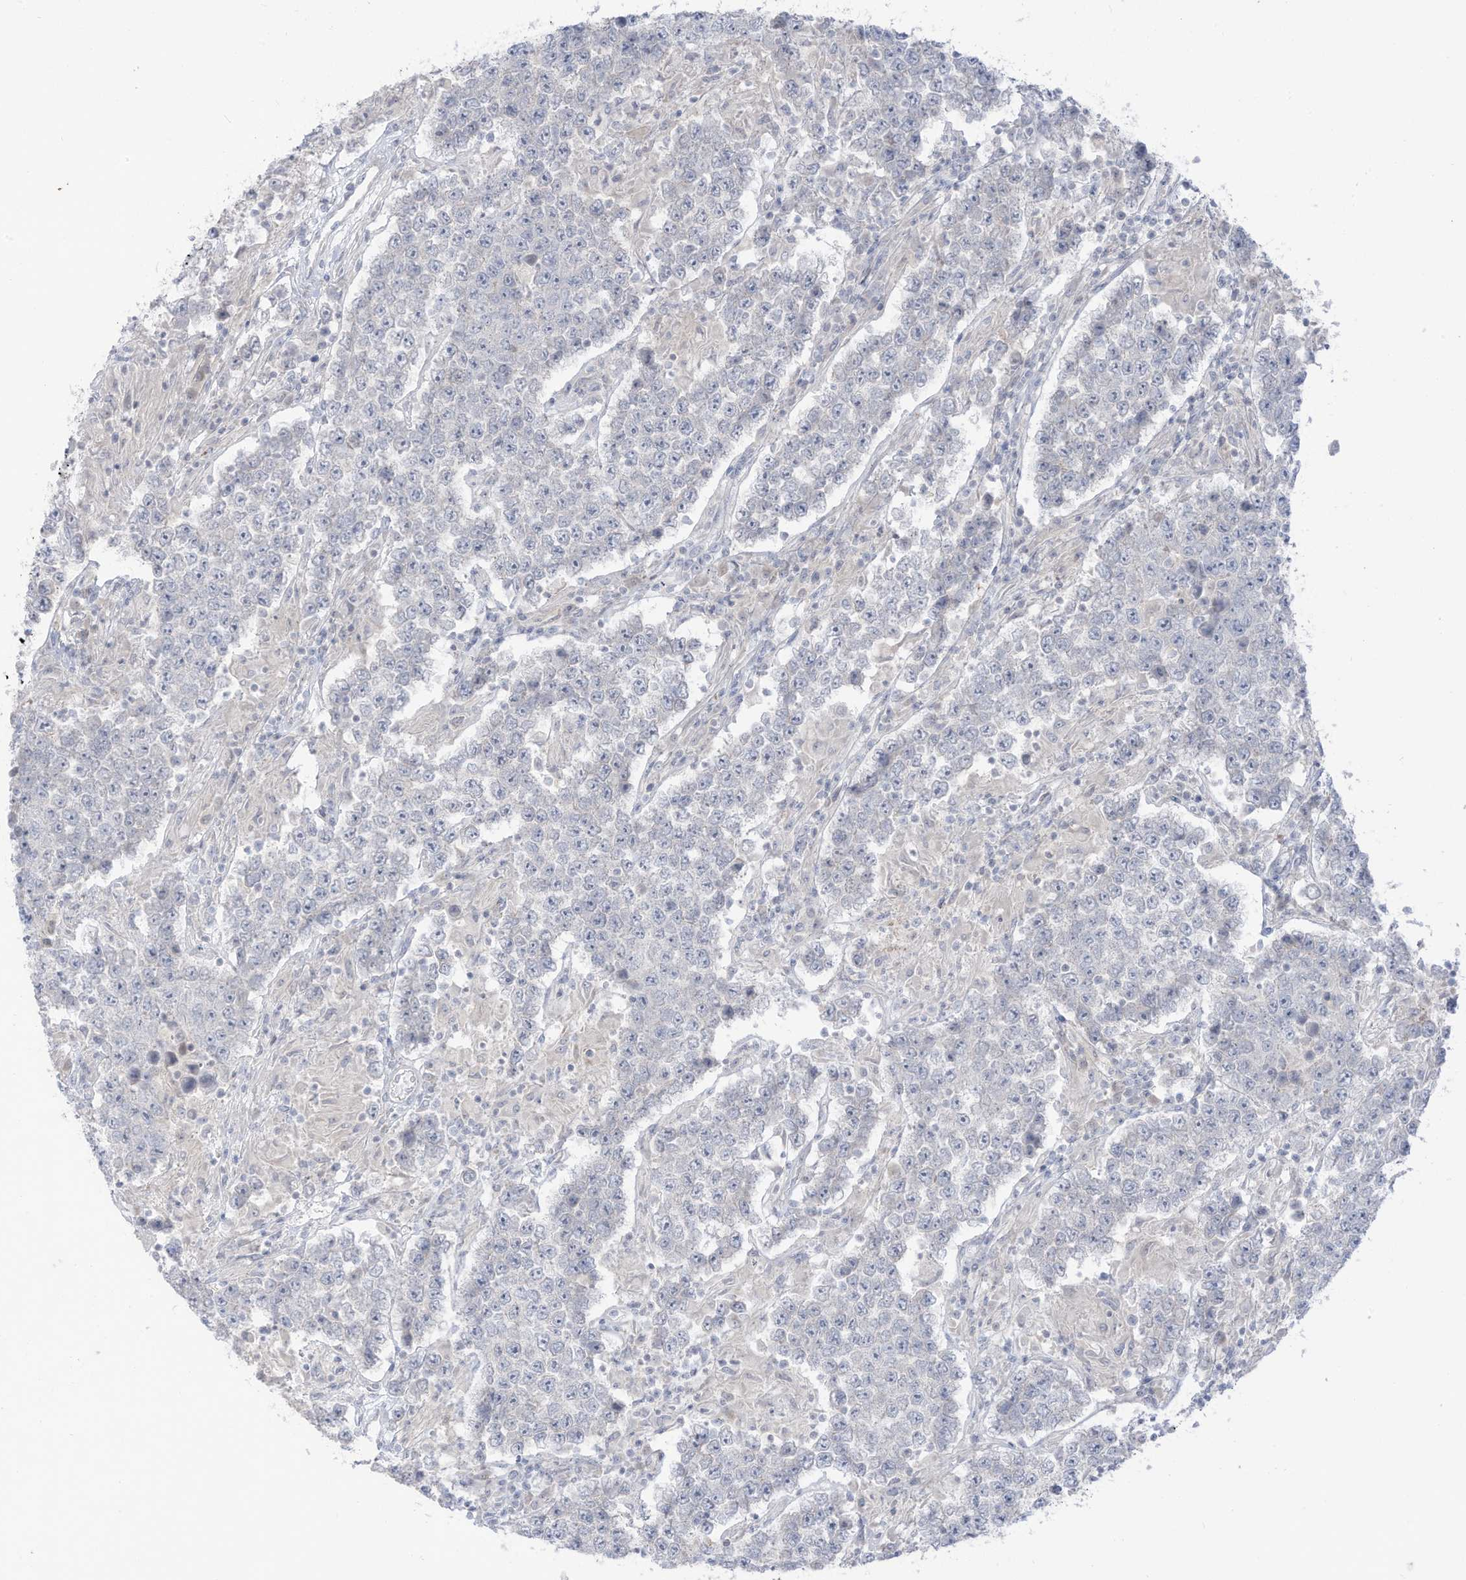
{"staining": {"intensity": "negative", "quantity": "none", "location": "none"}, "tissue": "testis cancer", "cell_type": "Tumor cells", "image_type": "cancer", "snomed": [{"axis": "morphology", "description": "Normal tissue, NOS"}, {"axis": "morphology", "description": "Urothelial carcinoma, High grade"}, {"axis": "morphology", "description": "Seminoma, NOS"}, {"axis": "morphology", "description": "Carcinoma, Embryonal, NOS"}, {"axis": "topography", "description": "Urinary bladder"}, {"axis": "topography", "description": "Testis"}], "caption": "IHC micrograph of human testis cancer stained for a protein (brown), which reveals no staining in tumor cells. (DAB (3,3'-diaminobenzidine) IHC, high magnification).", "gene": "NOTO", "patient": {"sex": "male", "age": 41}}